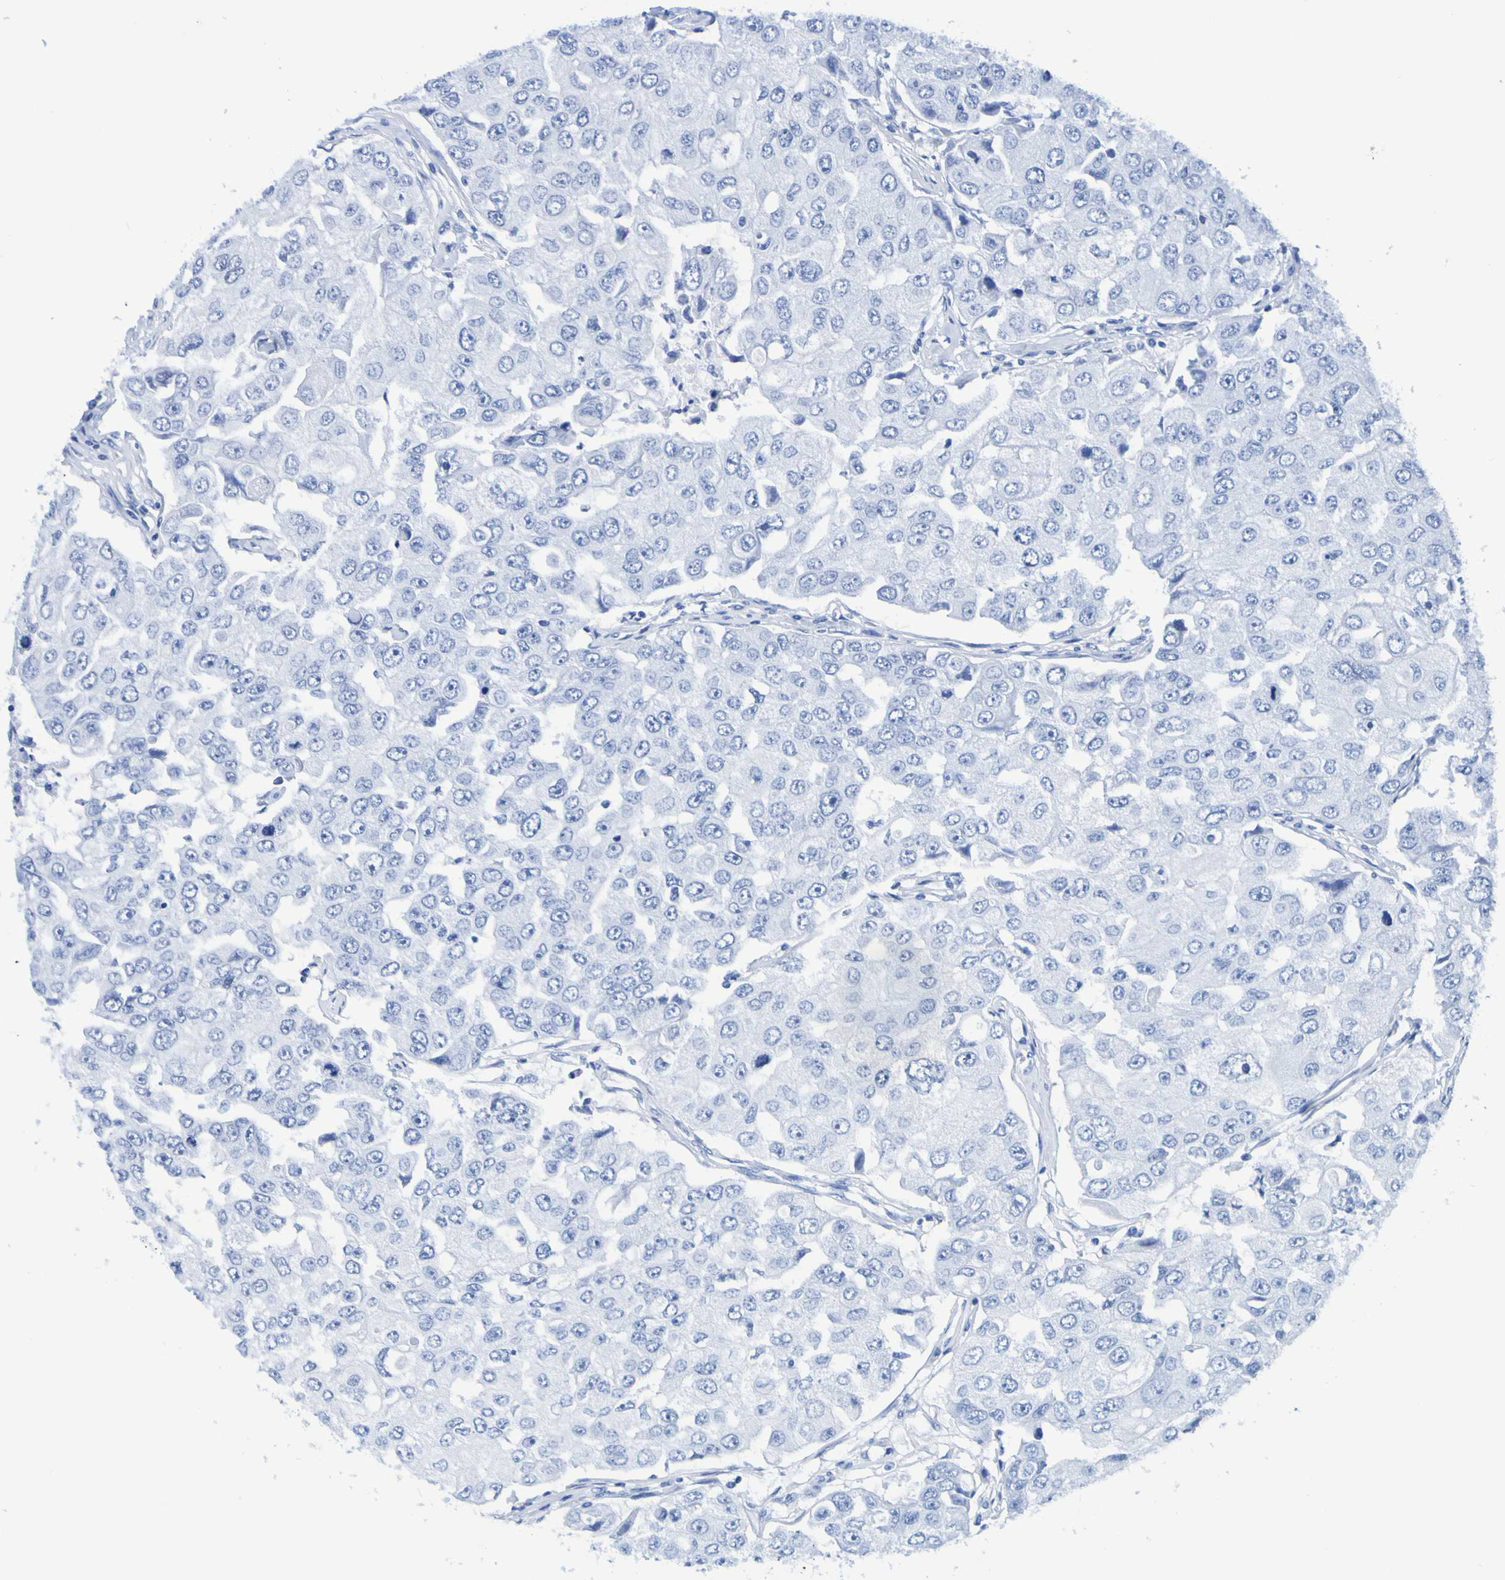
{"staining": {"intensity": "negative", "quantity": "none", "location": "none"}, "tissue": "breast cancer", "cell_type": "Tumor cells", "image_type": "cancer", "snomed": [{"axis": "morphology", "description": "Duct carcinoma"}, {"axis": "topography", "description": "Breast"}], "caption": "High power microscopy photomicrograph of an IHC histopathology image of breast infiltrating ductal carcinoma, revealing no significant expression in tumor cells.", "gene": "DPEP1", "patient": {"sex": "female", "age": 27}}